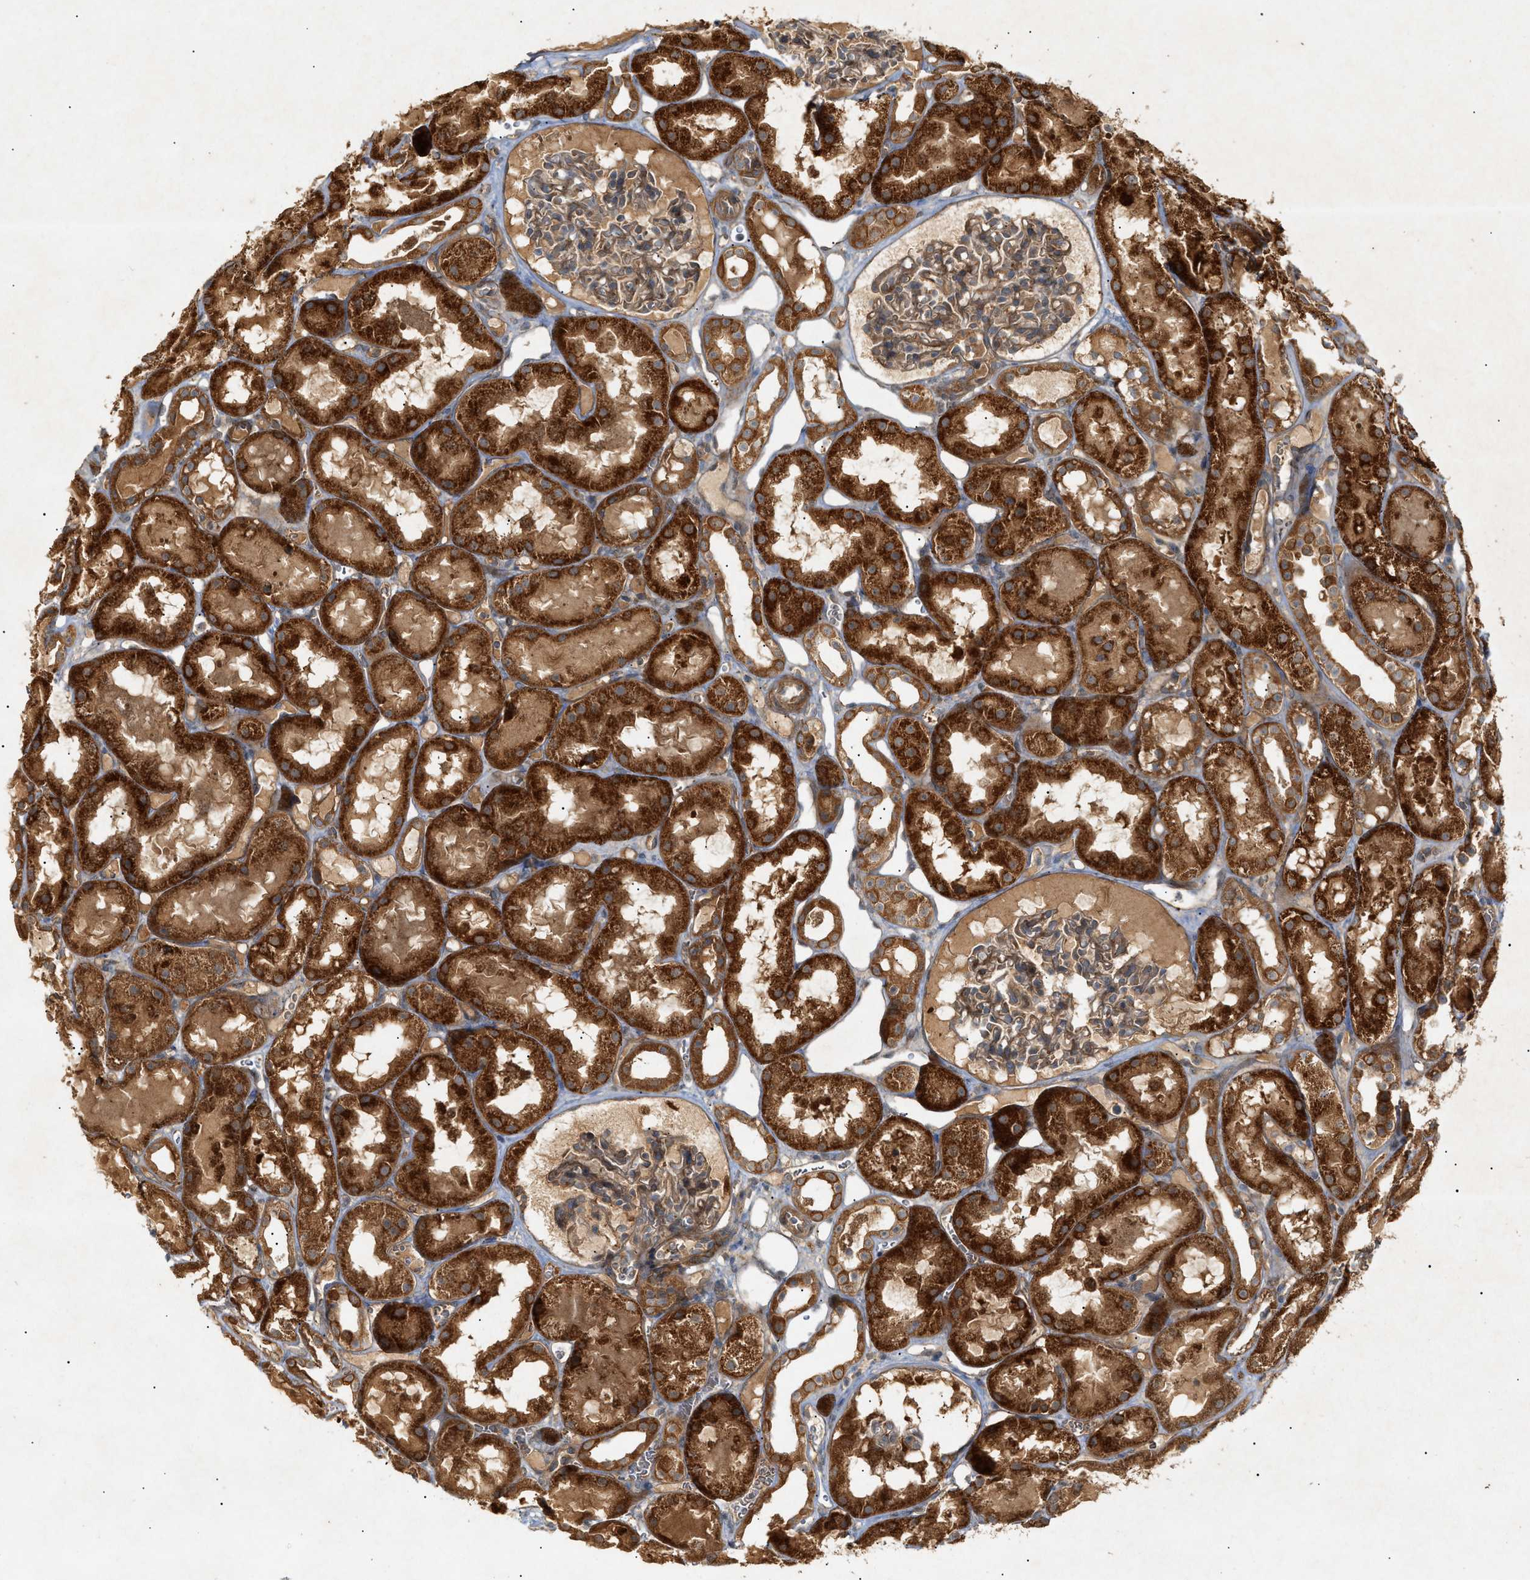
{"staining": {"intensity": "moderate", "quantity": ">75%", "location": "cytoplasmic/membranous"}, "tissue": "kidney", "cell_type": "Cells in glomeruli", "image_type": "normal", "snomed": [{"axis": "morphology", "description": "Normal tissue, NOS"}, {"axis": "topography", "description": "Kidney"}, {"axis": "topography", "description": "Urinary bladder"}], "caption": "Kidney stained with DAB immunohistochemistry displays medium levels of moderate cytoplasmic/membranous positivity in about >75% of cells in glomeruli.", "gene": "MTCH1", "patient": {"sex": "male", "age": 16}}